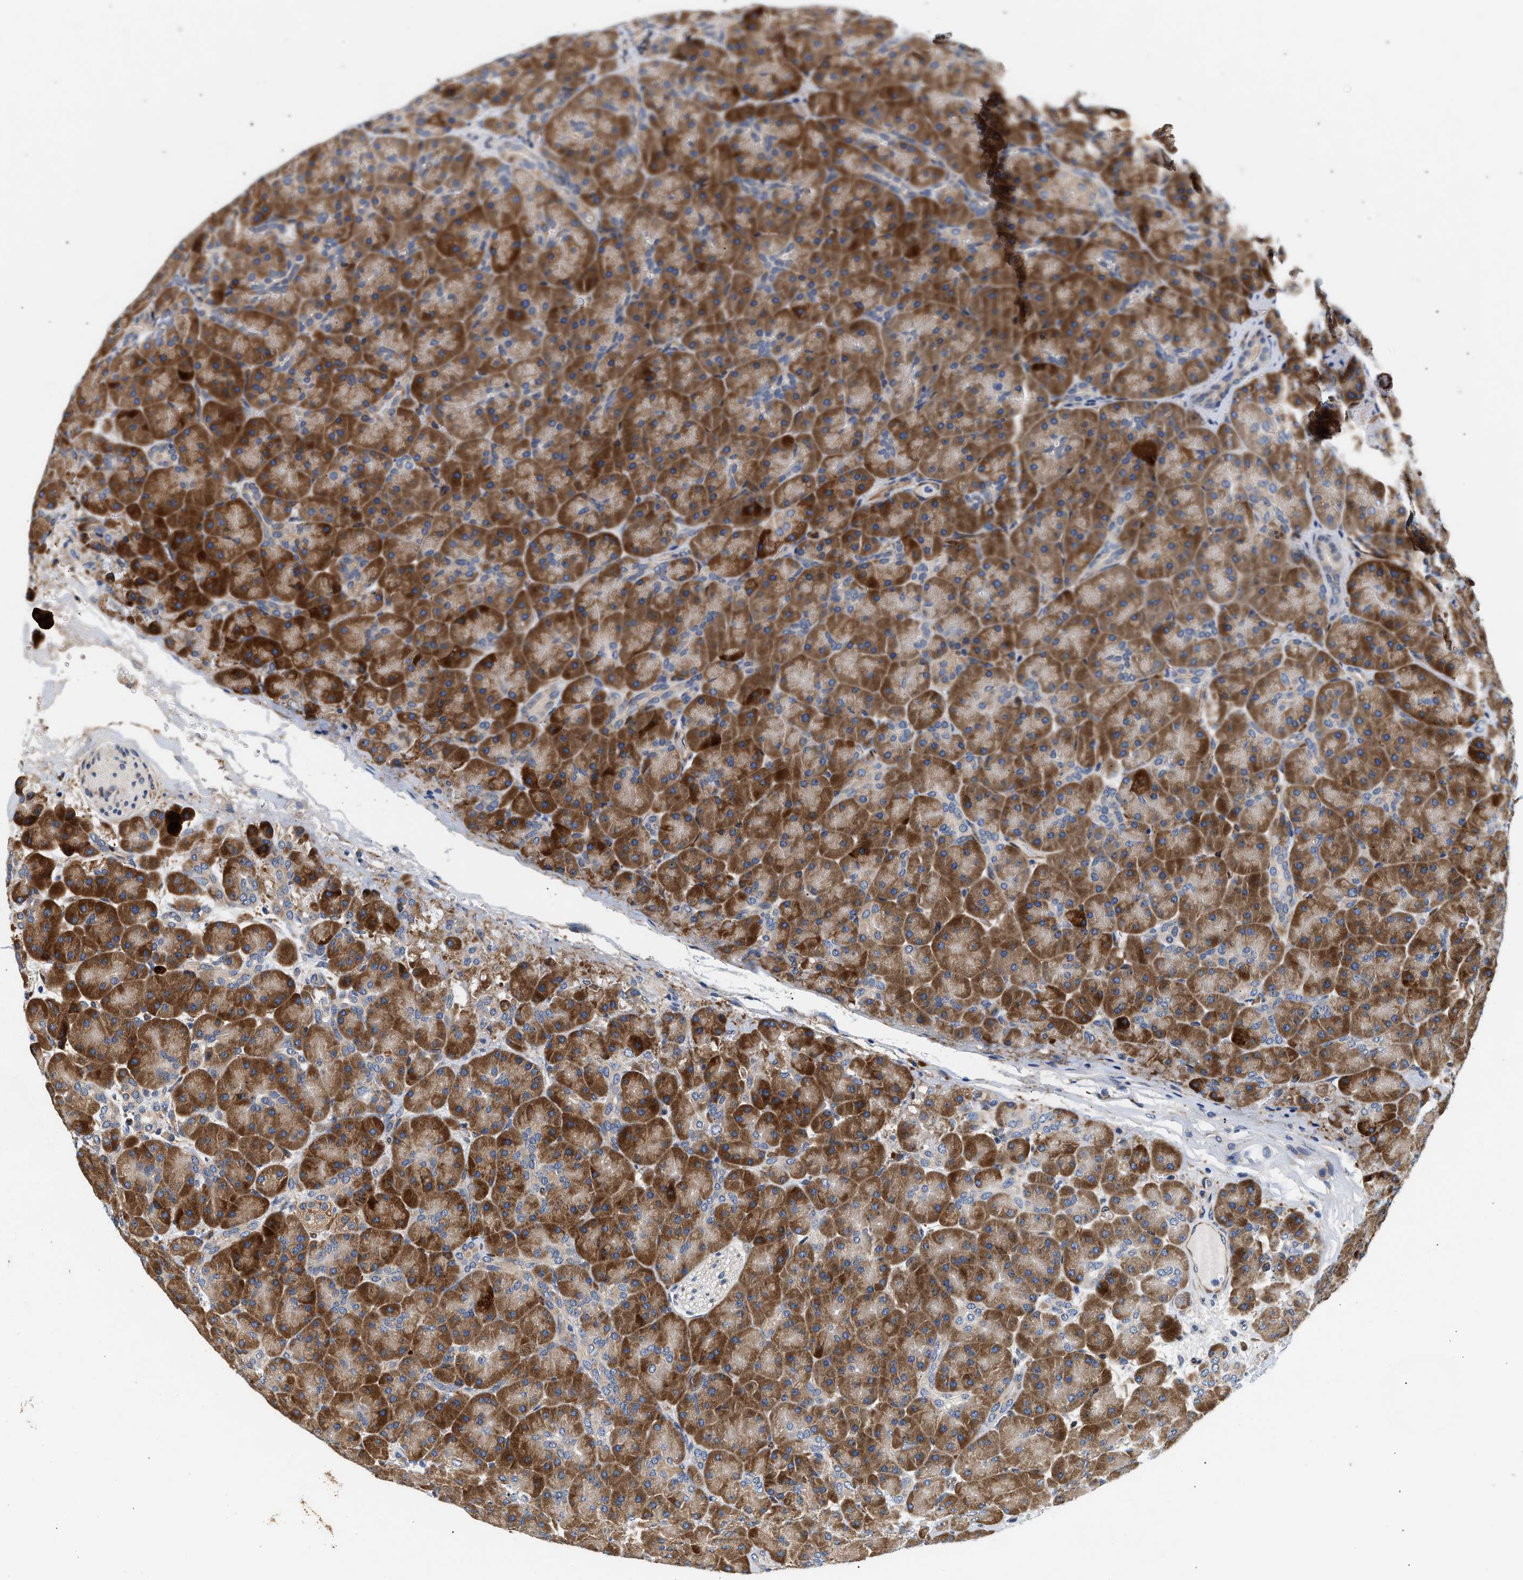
{"staining": {"intensity": "strong", "quantity": ">75%", "location": "cytoplasmic/membranous"}, "tissue": "pancreas", "cell_type": "Exocrine glandular cells", "image_type": "normal", "snomed": [{"axis": "morphology", "description": "Normal tissue, NOS"}, {"axis": "topography", "description": "Pancreas"}], "caption": "Brown immunohistochemical staining in benign pancreas demonstrates strong cytoplasmic/membranous positivity in about >75% of exocrine glandular cells.", "gene": "IFT74", "patient": {"sex": "male", "age": 66}}